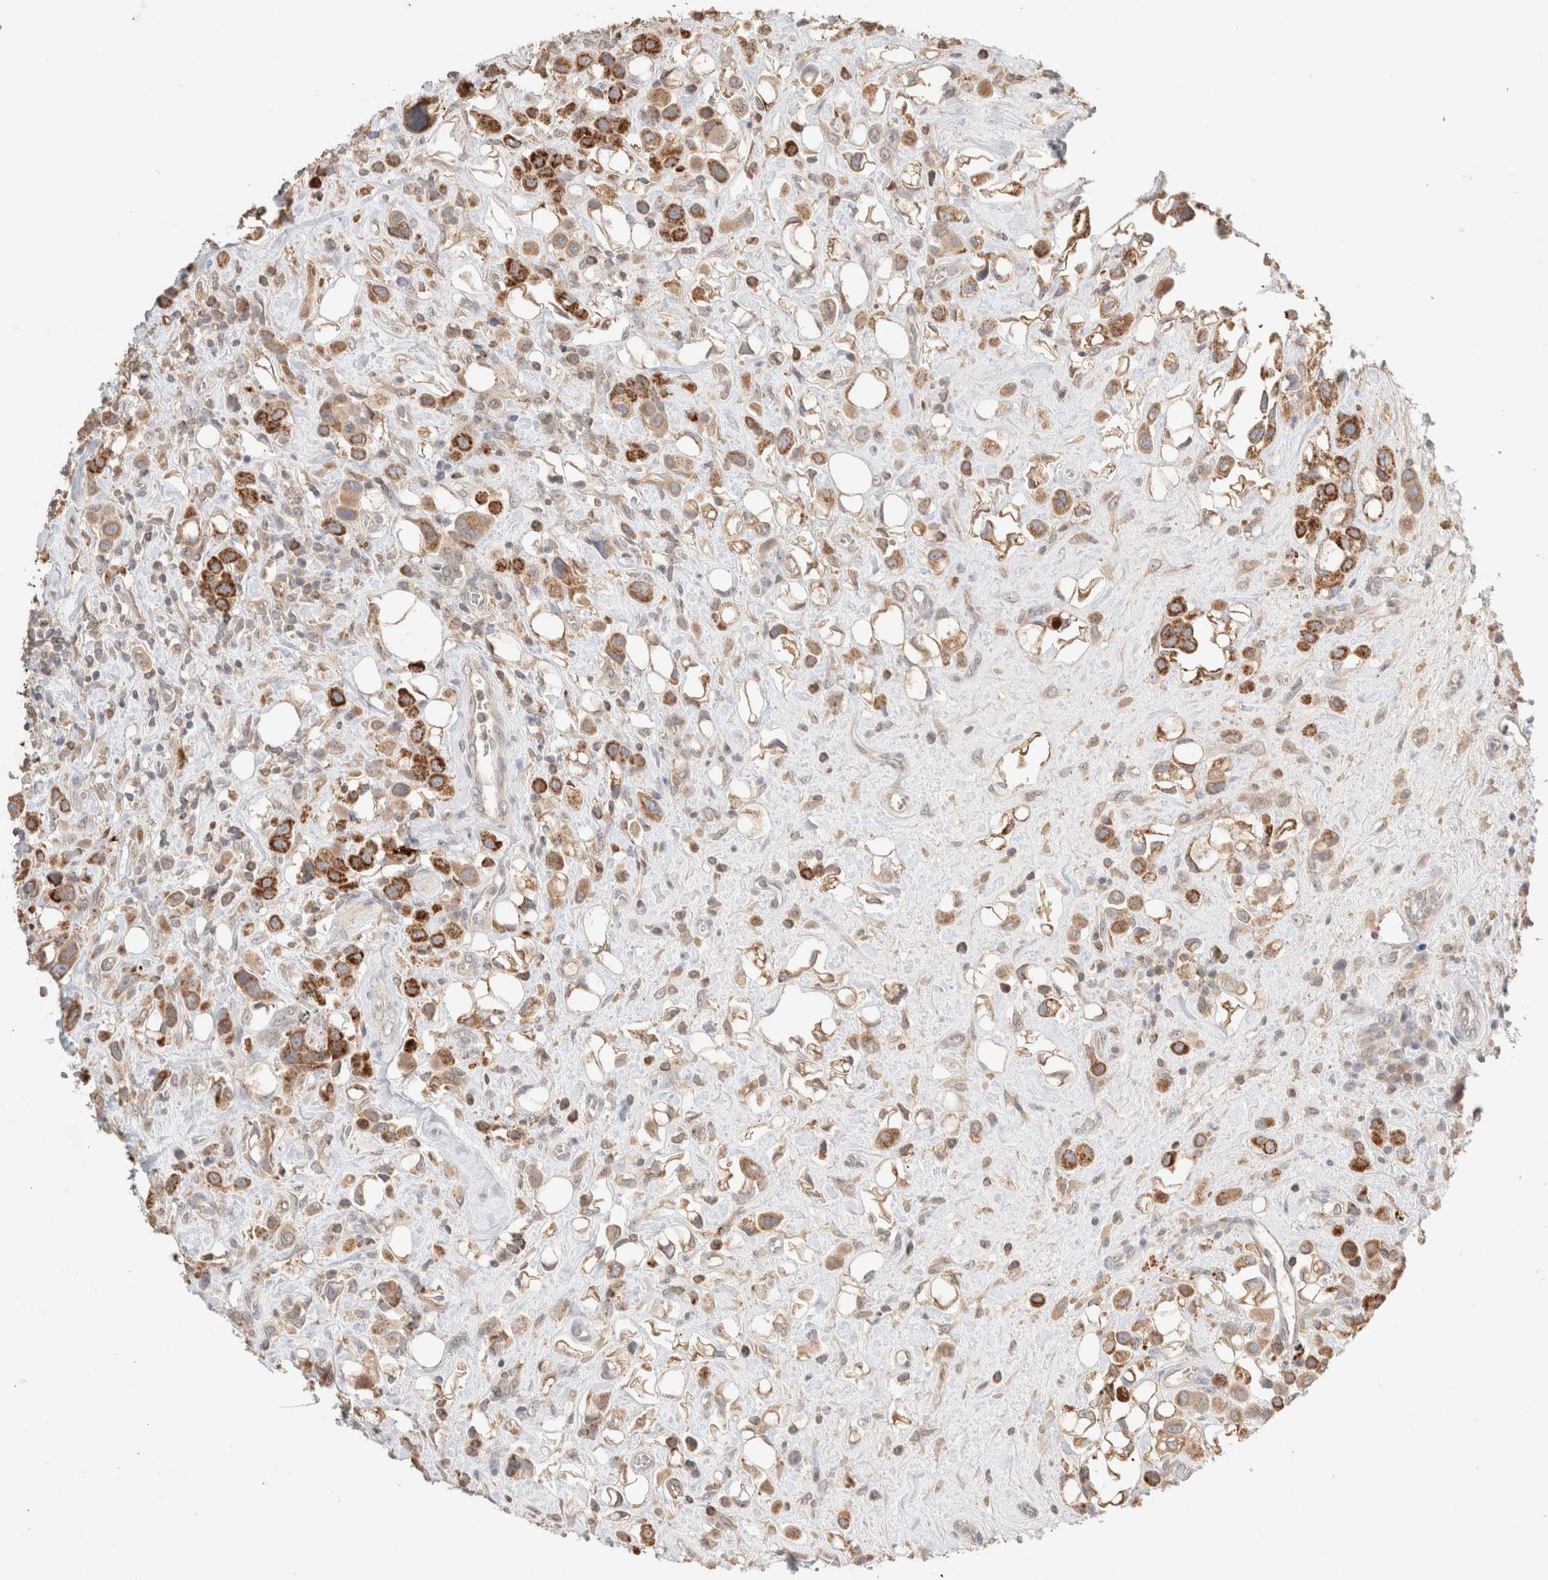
{"staining": {"intensity": "strong", "quantity": ">75%", "location": "cytoplasmic/membranous"}, "tissue": "urothelial cancer", "cell_type": "Tumor cells", "image_type": "cancer", "snomed": [{"axis": "morphology", "description": "Urothelial carcinoma, High grade"}, {"axis": "topography", "description": "Urinary bladder"}], "caption": "Urothelial carcinoma (high-grade) stained for a protein displays strong cytoplasmic/membranous positivity in tumor cells.", "gene": "TRIM41", "patient": {"sex": "male", "age": 50}}